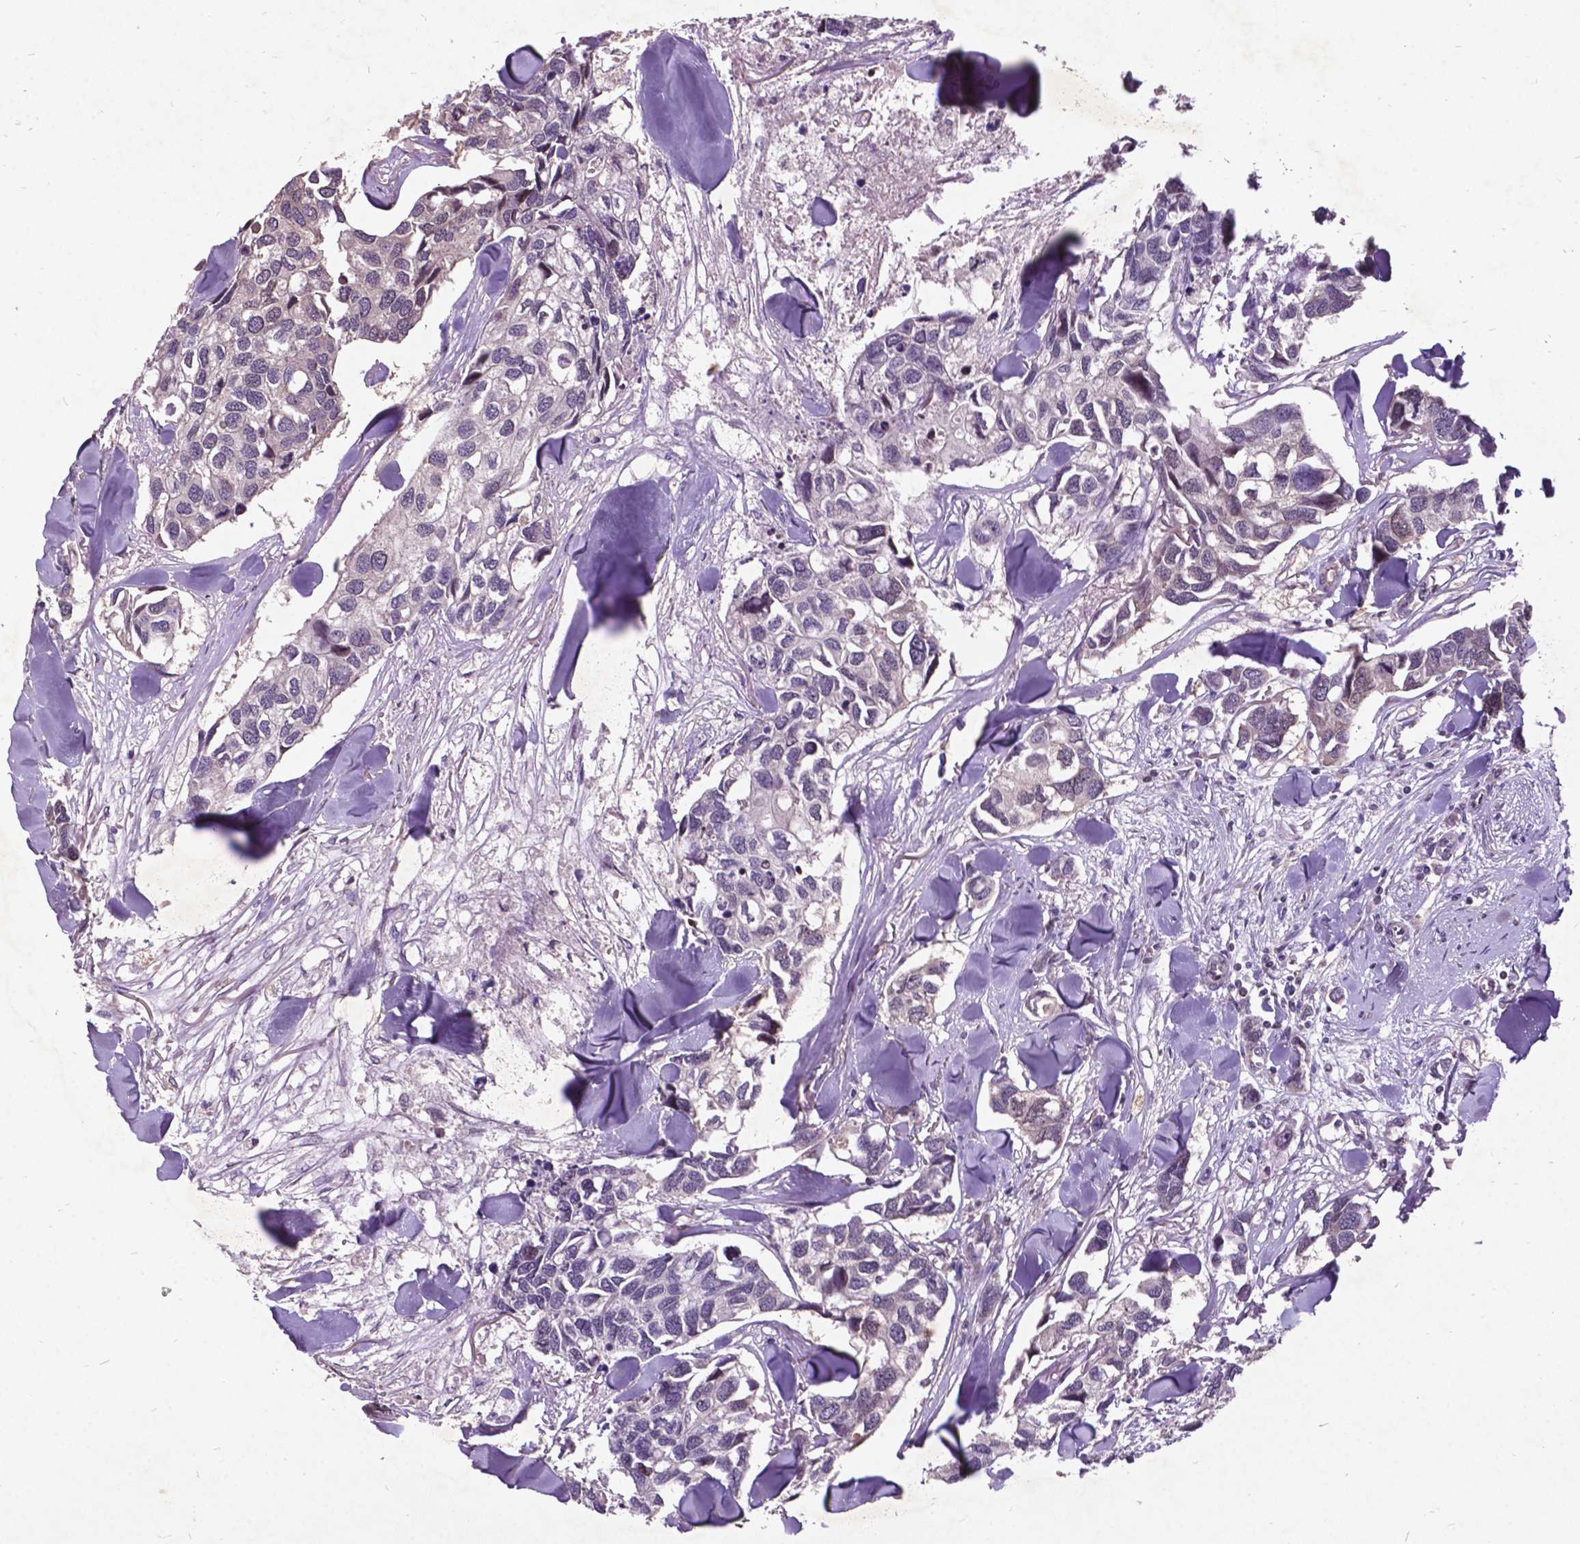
{"staining": {"intensity": "negative", "quantity": "none", "location": "none"}, "tissue": "breast cancer", "cell_type": "Tumor cells", "image_type": "cancer", "snomed": [{"axis": "morphology", "description": "Duct carcinoma"}, {"axis": "topography", "description": "Breast"}], "caption": "Micrograph shows no protein staining in tumor cells of breast intraductal carcinoma tissue. (DAB (3,3'-diaminobenzidine) IHC, high magnification).", "gene": "AP1S3", "patient": {"sex": "female", "age": 83}}